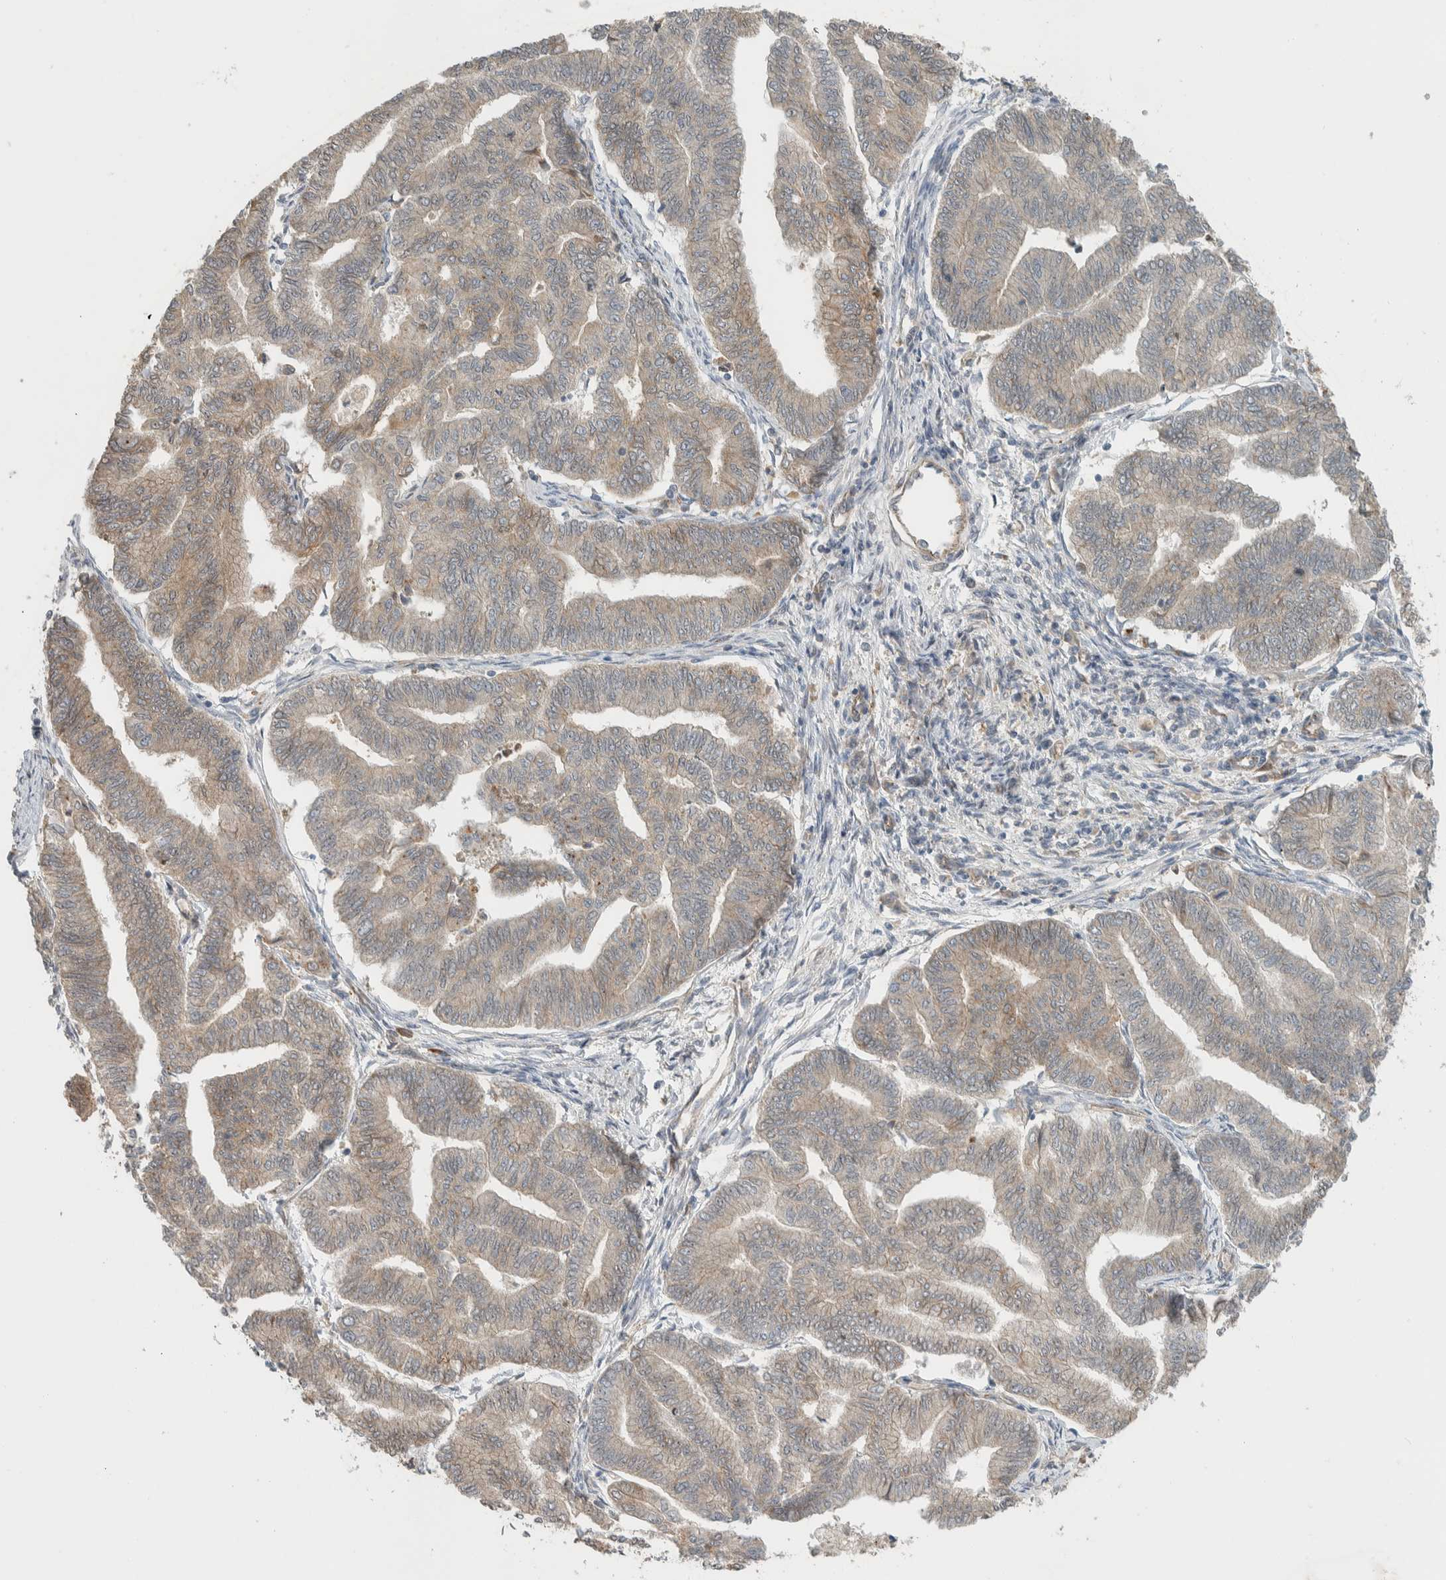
{"staining": {"intensity": "moderate", "quantity": "<25%", "location": "cytoplasmic/membranous"}, "tissue": "endometrial cancer", "cell_type": "Tumor cells", "image_type": "cancer", "snomed": [{"axis": "morphology", "description": "Adenocarcinoma, NOS"}, {"axis": "topography", "description": "Endometrium"}], "caption": "IHC photomicrograph of adenocarcinoma (endometrial) stained for a protein (brown), which shows low levels of moderate cytoplasmic/membranous staining in about <25% of tumor cells.", "gene": "DEPTOR", "patient": {"sex": "female", "age": 79}}